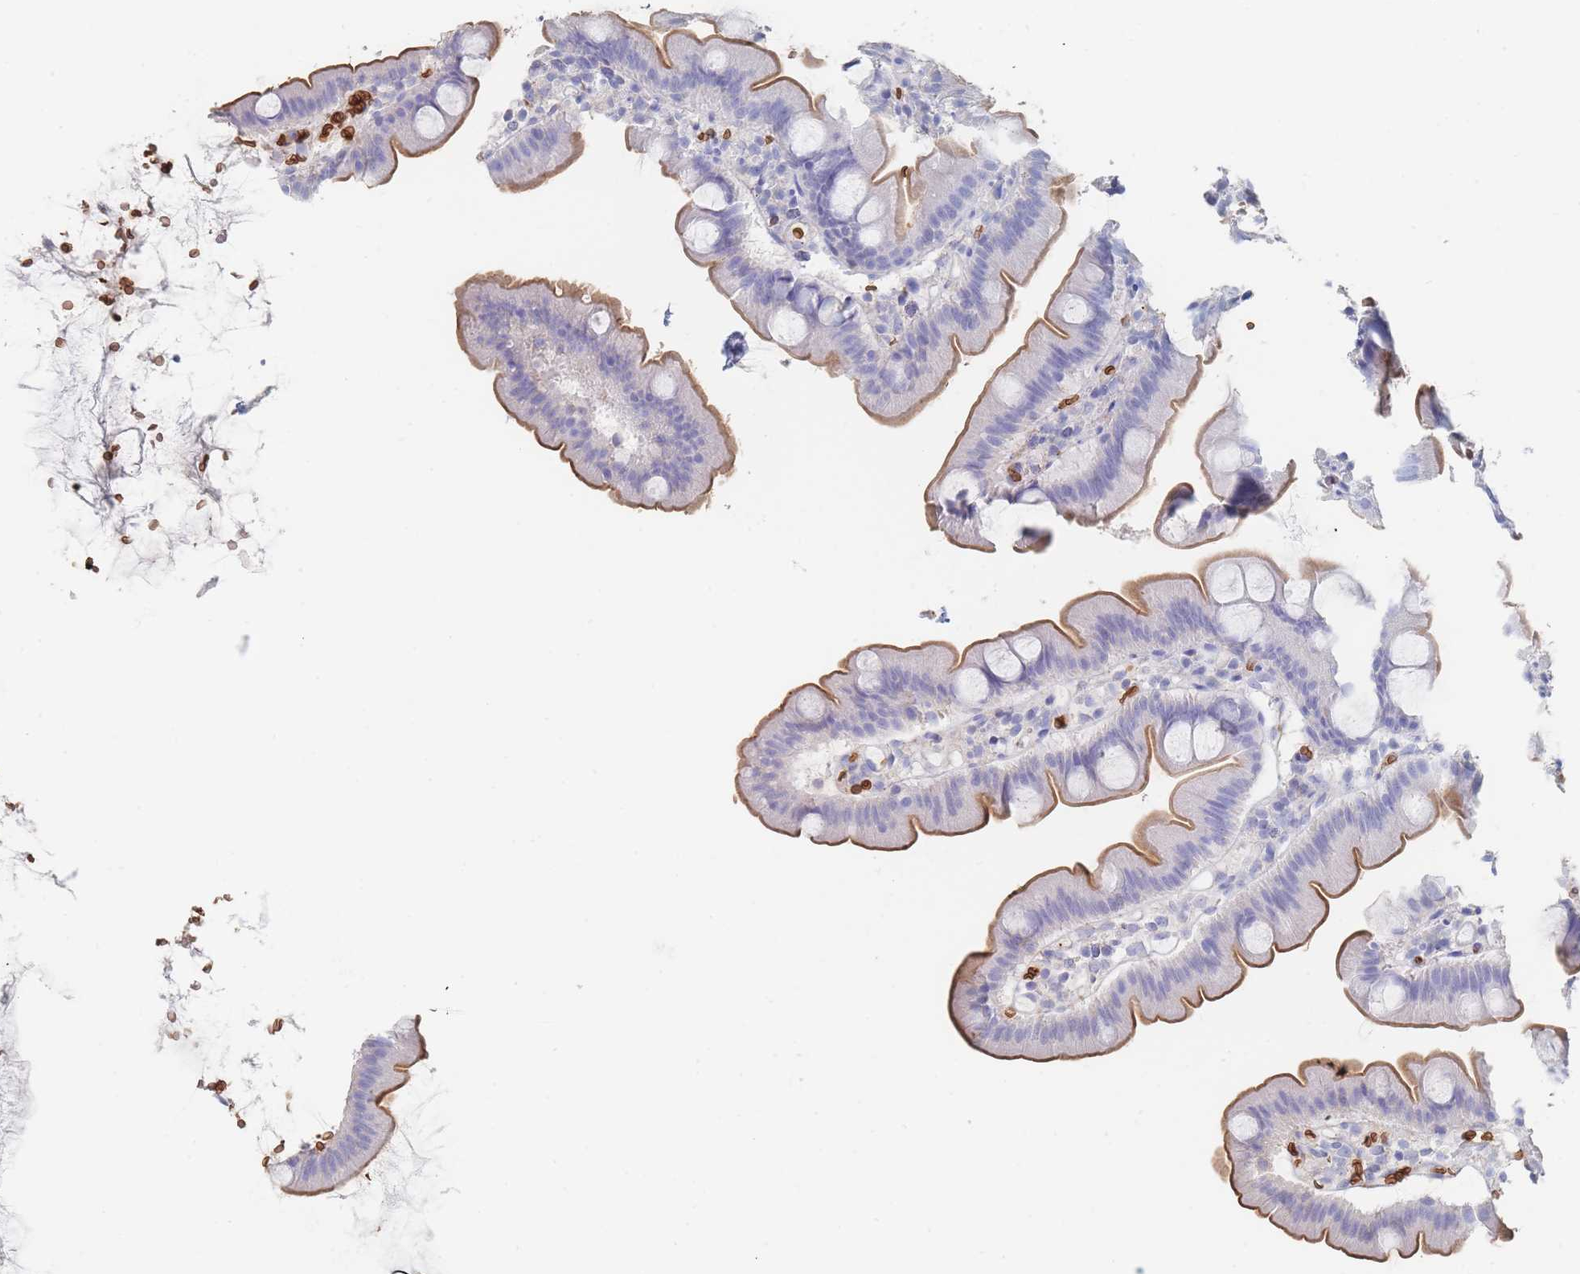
{"staining": {"intensity": "moderate", "quantity": "25%-75%", "location": "cytoplasmic/membranous"}, "tissue": "small intestine", "cell_type": "Glandular cells", "image_type": "normal", "snomed": [{"axis": "morphology", "description": "Normal tissue, NOS"}, {"axis": "topography", "description": "Small intestine"}], "caption": "Immunohistochemistry (IHC) staining of benign small intestine, which reveals medium levels of moderate cytoplasmic/membranous staining in approximately 25%-75% of glandular cells indicating moderate cytoplasmic/membranous protein staining. The staining was performed using DAB (brown) for protein detection and nuclei were counterstained in hematoxylin (blue).", "gene": "SLC2A1", "patient": {"sex": "female", "age": 68}}